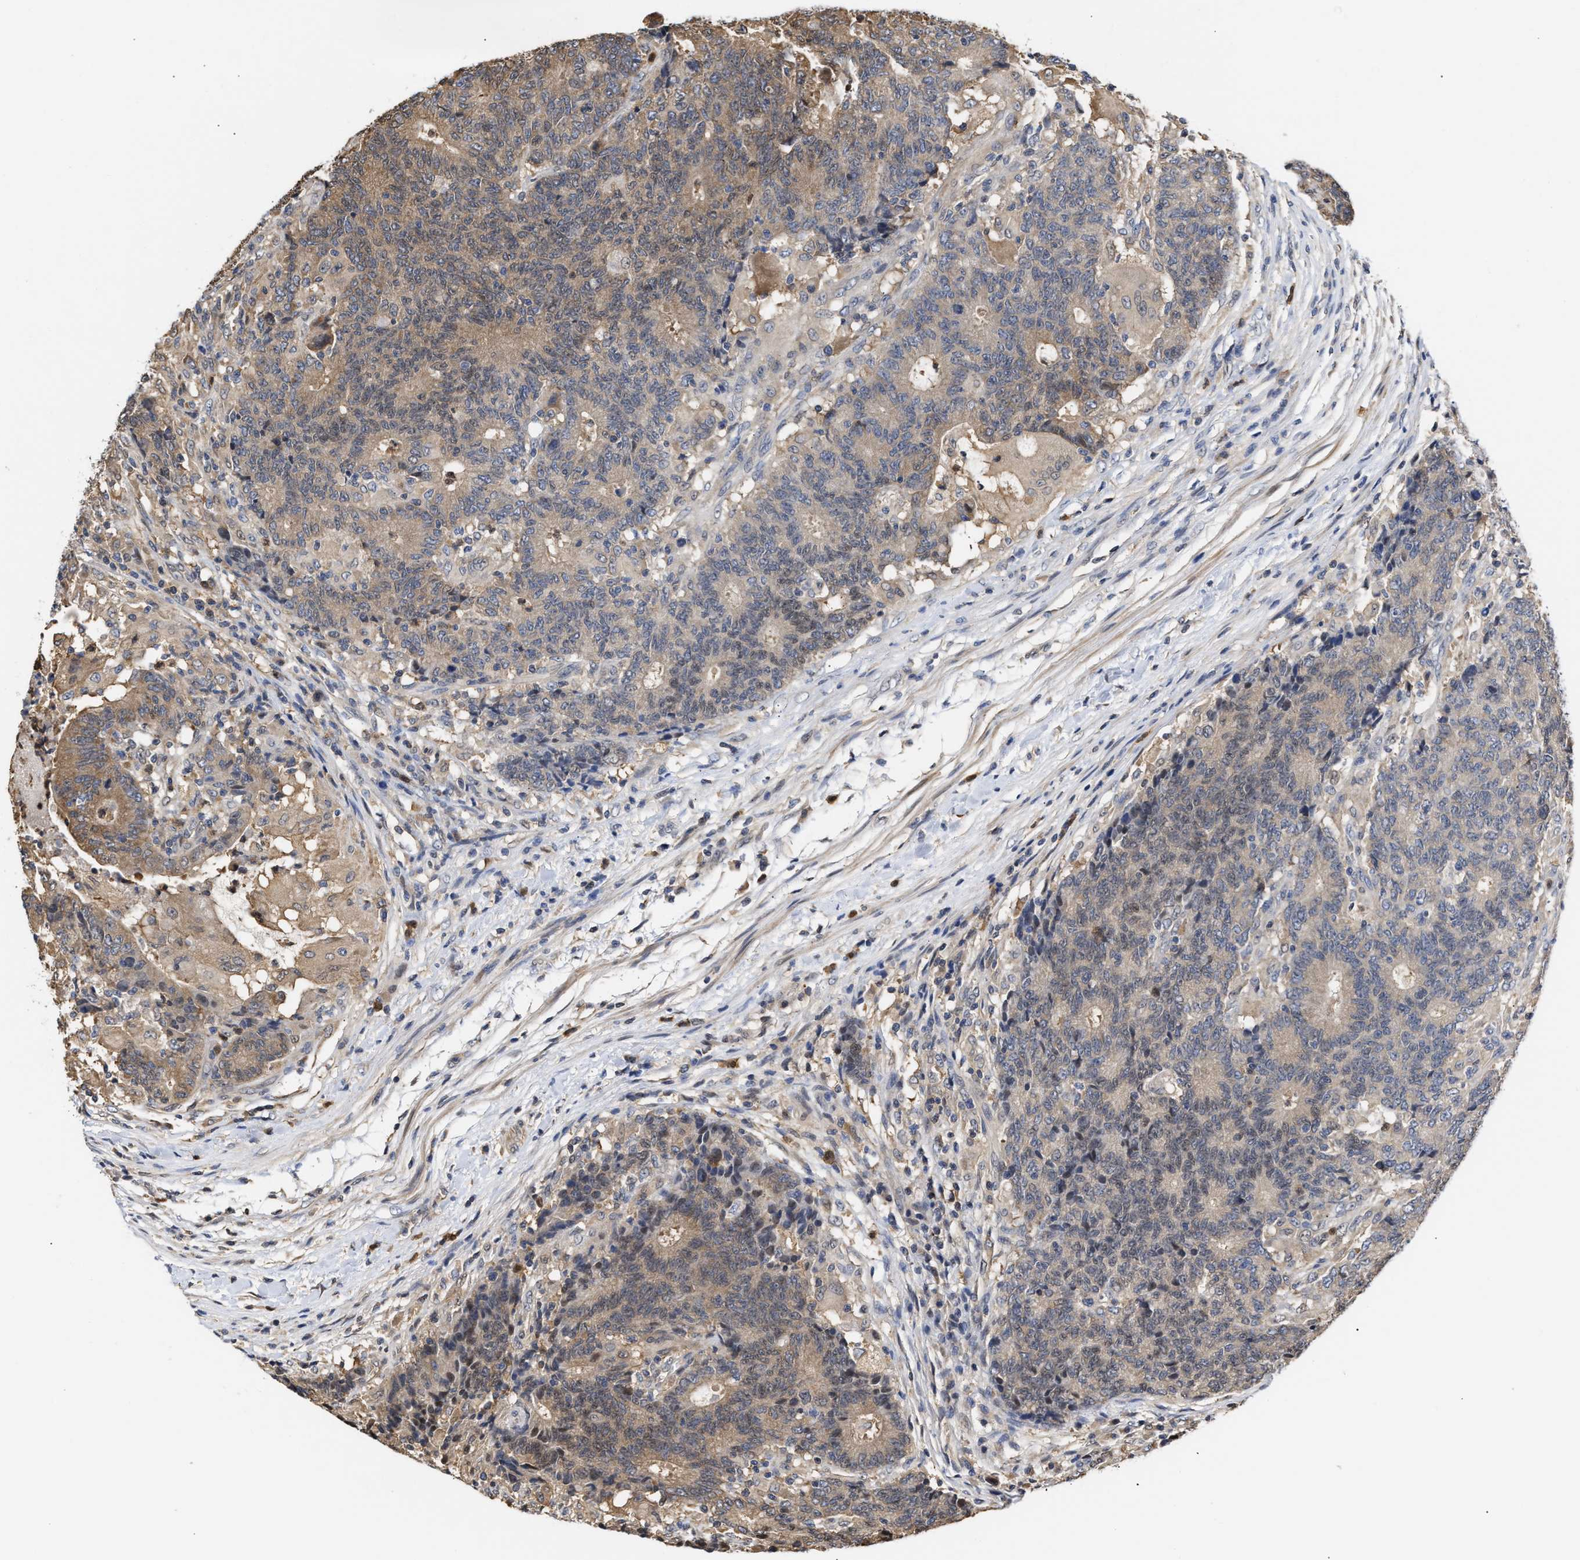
{"staining": {"intensity": "moderate", "quantity": "25%-75%", "location": "cytoplasmic/membranous"}, "tissue": "colorectal cancer", "cell_type": "Tumor cells", "image_type": "cancer", "snomed": [{"axis": "morphology", "description": "Normal tissue, NOS"}, {"axis": "morphology", "description": "Adenocarcinoma, NOS"}, {"axis": "topography", "description": "Colon"}], "caption": "Immunohistochemistry (IHC) micrograph of colorectal adenocarcinoma stained for a protein (brown), which demonstrates medium levels of moderate cytoplasmic/membranous staining in approximately 25%-75% of tumor cells.", "gene": "KLHDC1", "patient": {"sex": "female", "age": 75}}